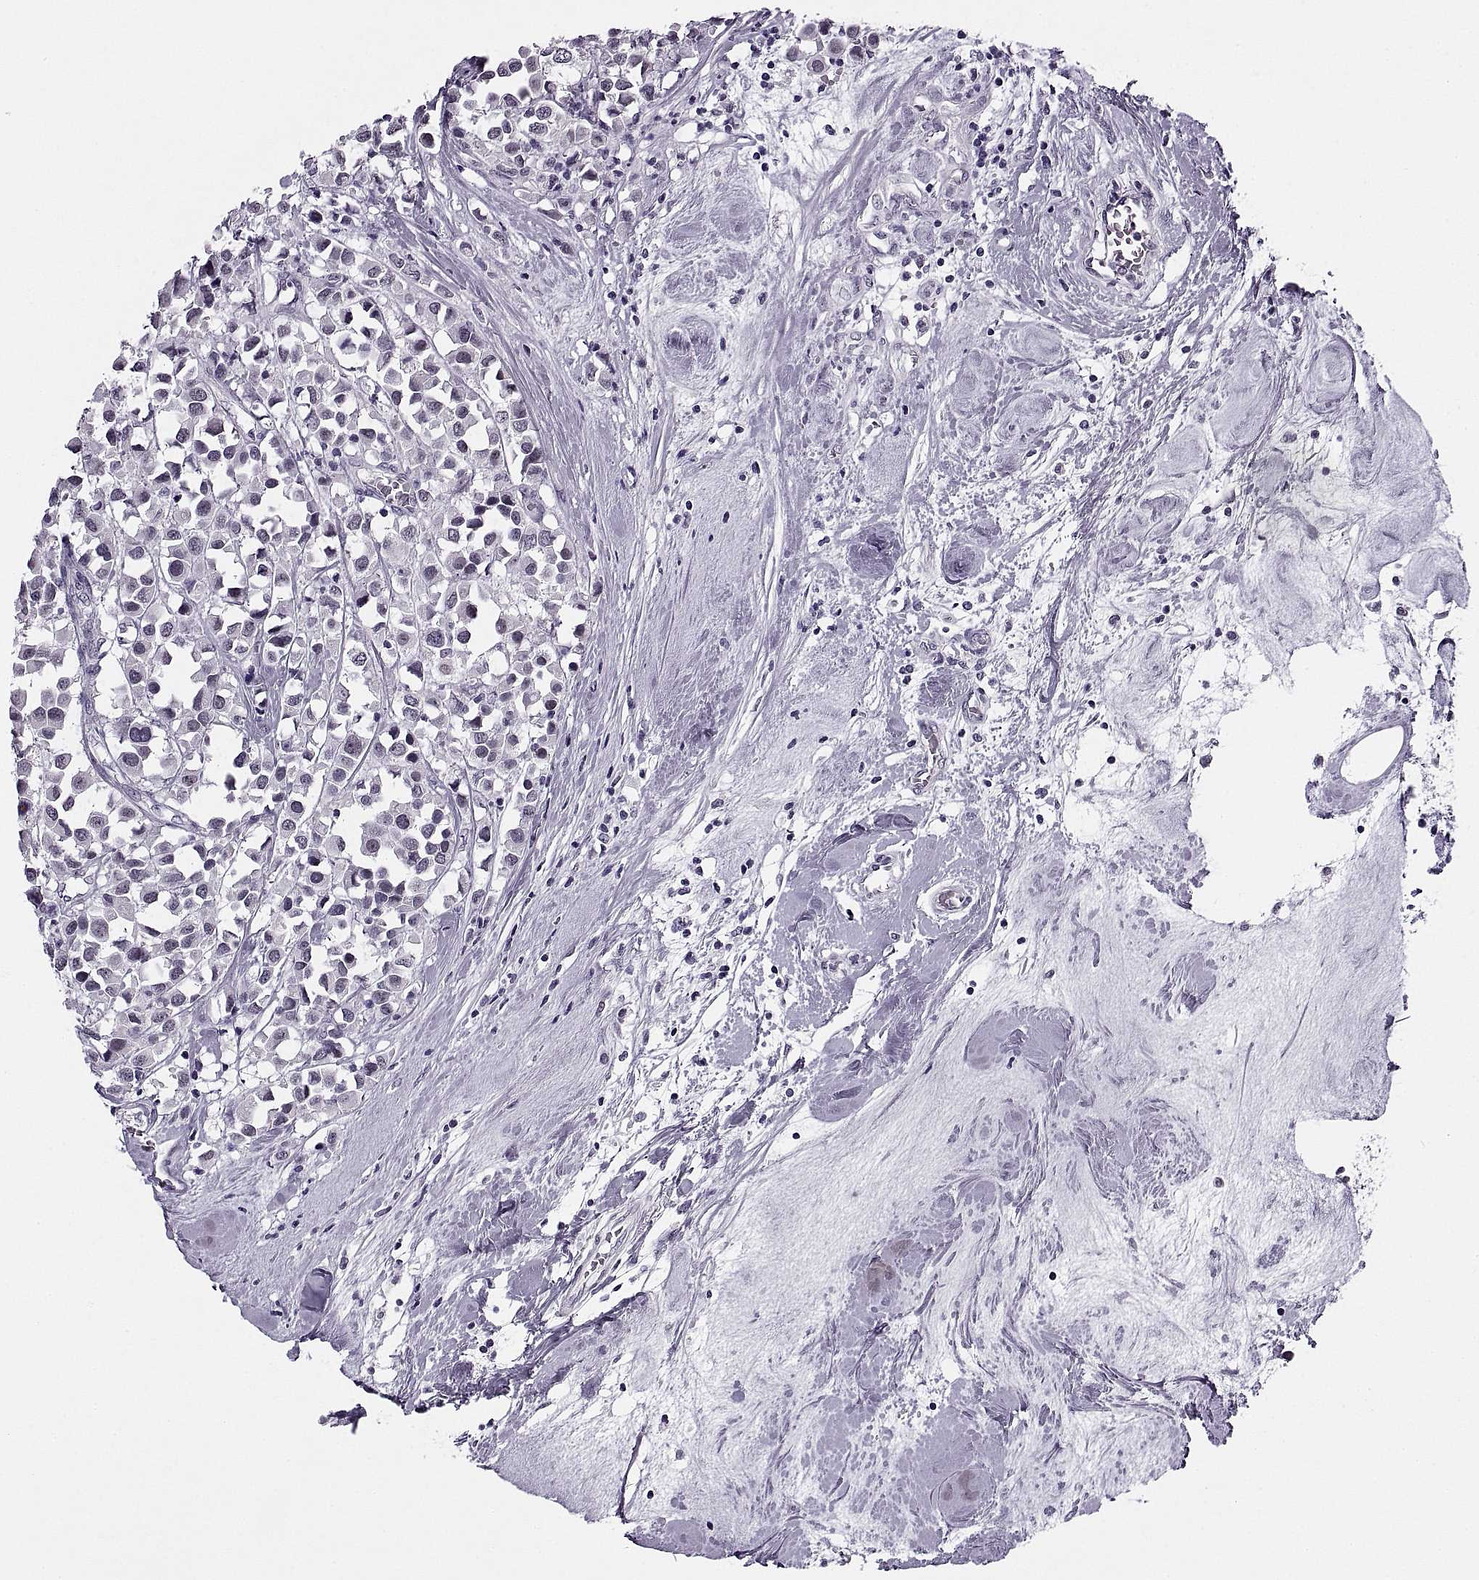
{"staining": {"intensity": "negative", "quantity": "none", "location": "none"}, "tissue": "breast cancer", "cell_type": "Tumor cells", "image_type": "cancer", "snomed": [{"axis": "morphology", "description": "Duct carcinoma"}, {"axis": "topography", "description": "Breast"}], "caption": "The histopathology image reveals no significant expression in tumor cells of breast cancer.", "gene": "TBC1D3G", "patient": {"sex": "female", "age": 61}}